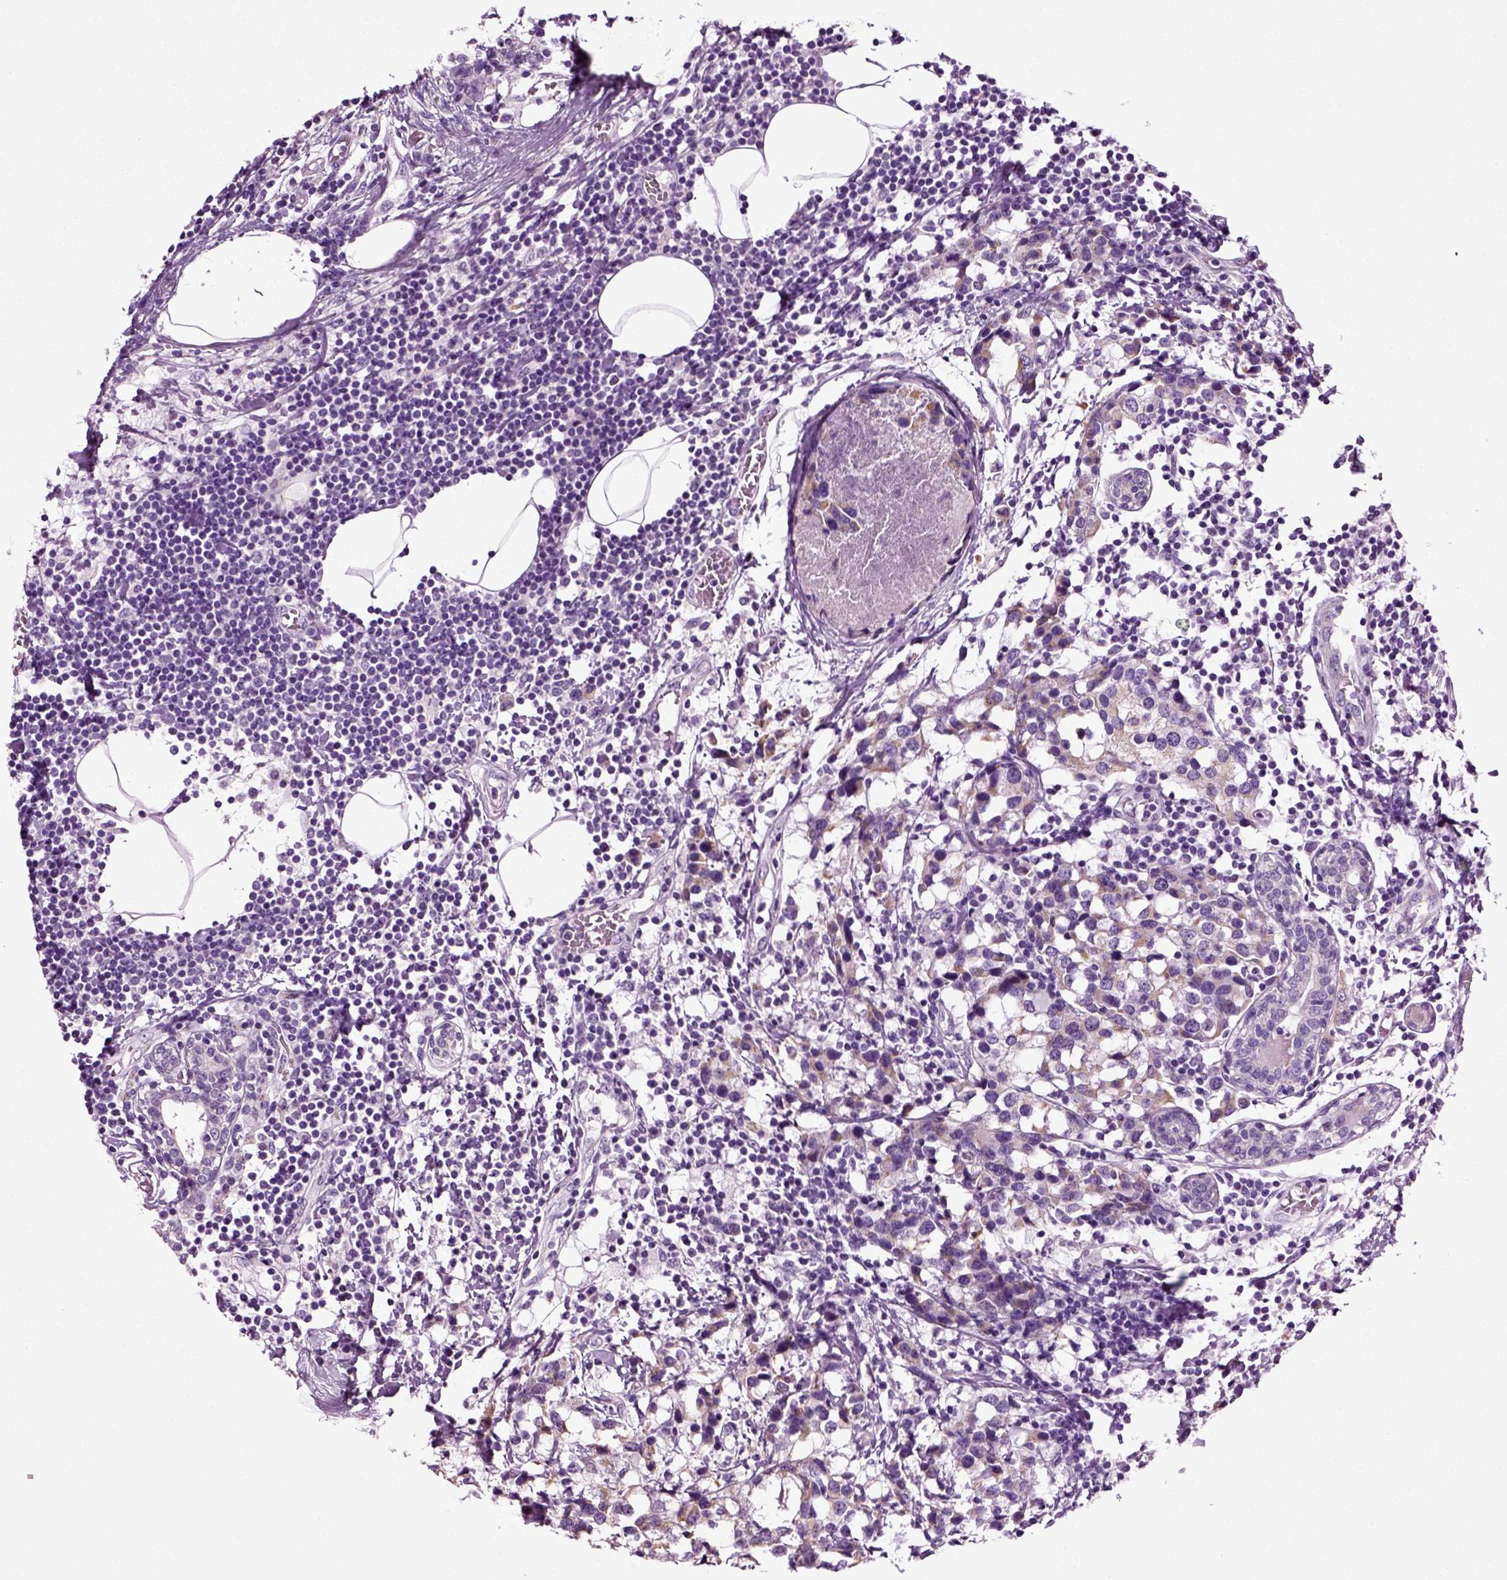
{"staining": {"intensity": "weak", "quantity": ">75%", "location": "cytoplasmic/membranous"}, "tissue": "breast cancer", "cell_type": "Tumor cells", "image_type": "cancer", "snomed": [{"axis": "morphology", "description": "Lobular carcinoma"}, {"axis": "topography", "description": "Breast"}], "caption": "Immunohistochemical staining of breast cancer demonstrates weak cytoplasmic/membranous protein staining in approximately >75% of tumor cells. The staining was performed using DAB, with brown indicating positive protein expression. Nuclei are stained blue with hematoxylin.", "gene": "DNAH10", "patient": {"sex": "female", "age": 59}}